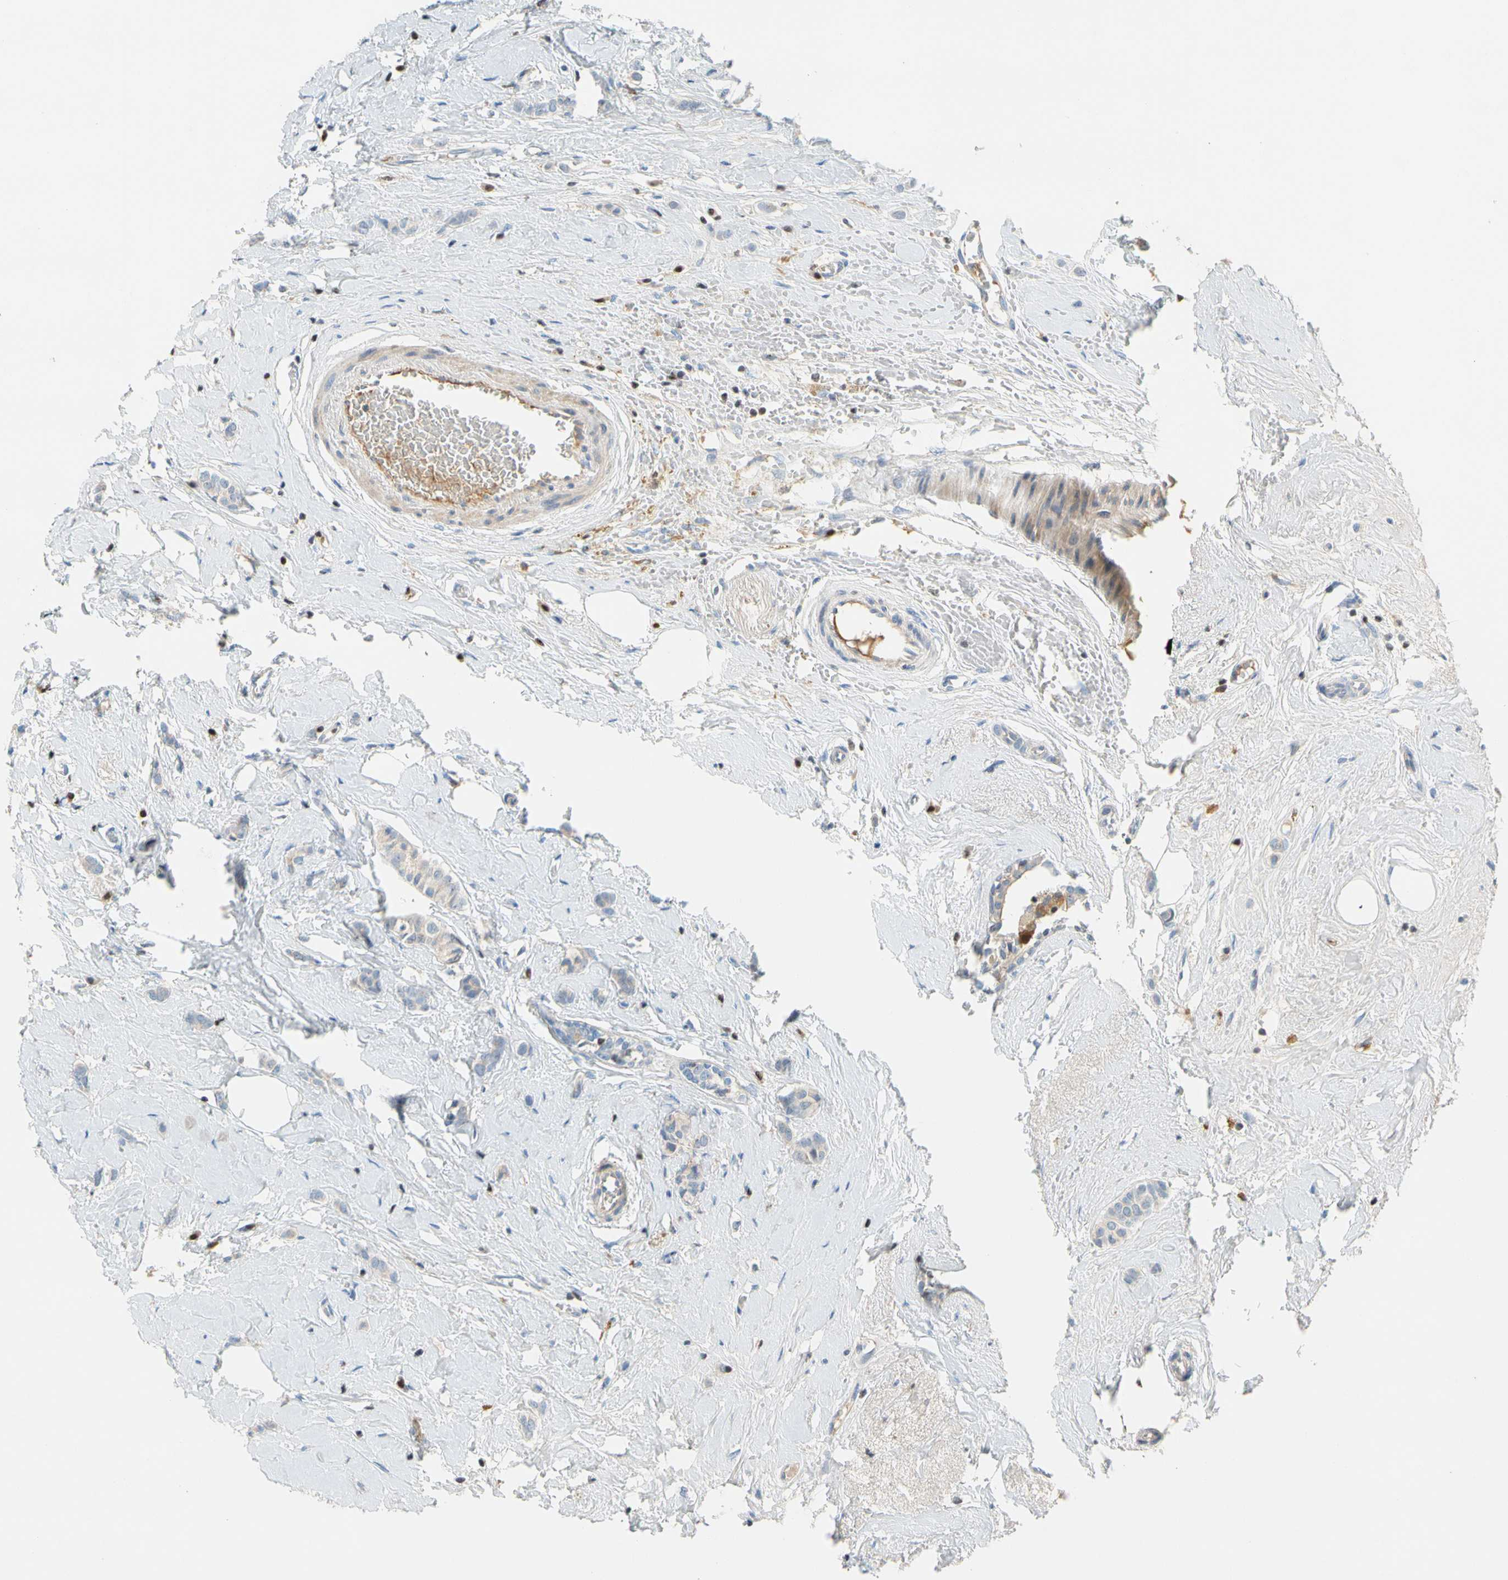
{"staining": {"intensity": "weak", "quantity": "<25%", "location": "cytoplasmic/membranous"}, "tissue": "breast cancer", "cell_type": "Tumor cells", "image_type": "cancer", "snomed": [{"axis": "morphology", "description": "Lobular carcinoma"}, {"axis": "topography", "description": "Breast"}], "caption": "IHC micrograph of neoplastic tissue: breast cancer stained with DAB demonstrates no significant protein expression in tumor cells. (DAB immunohistochemistry (IHC), high magnification).", "gene": "SP140", "patient": {"sex": "female", "age": 60}}